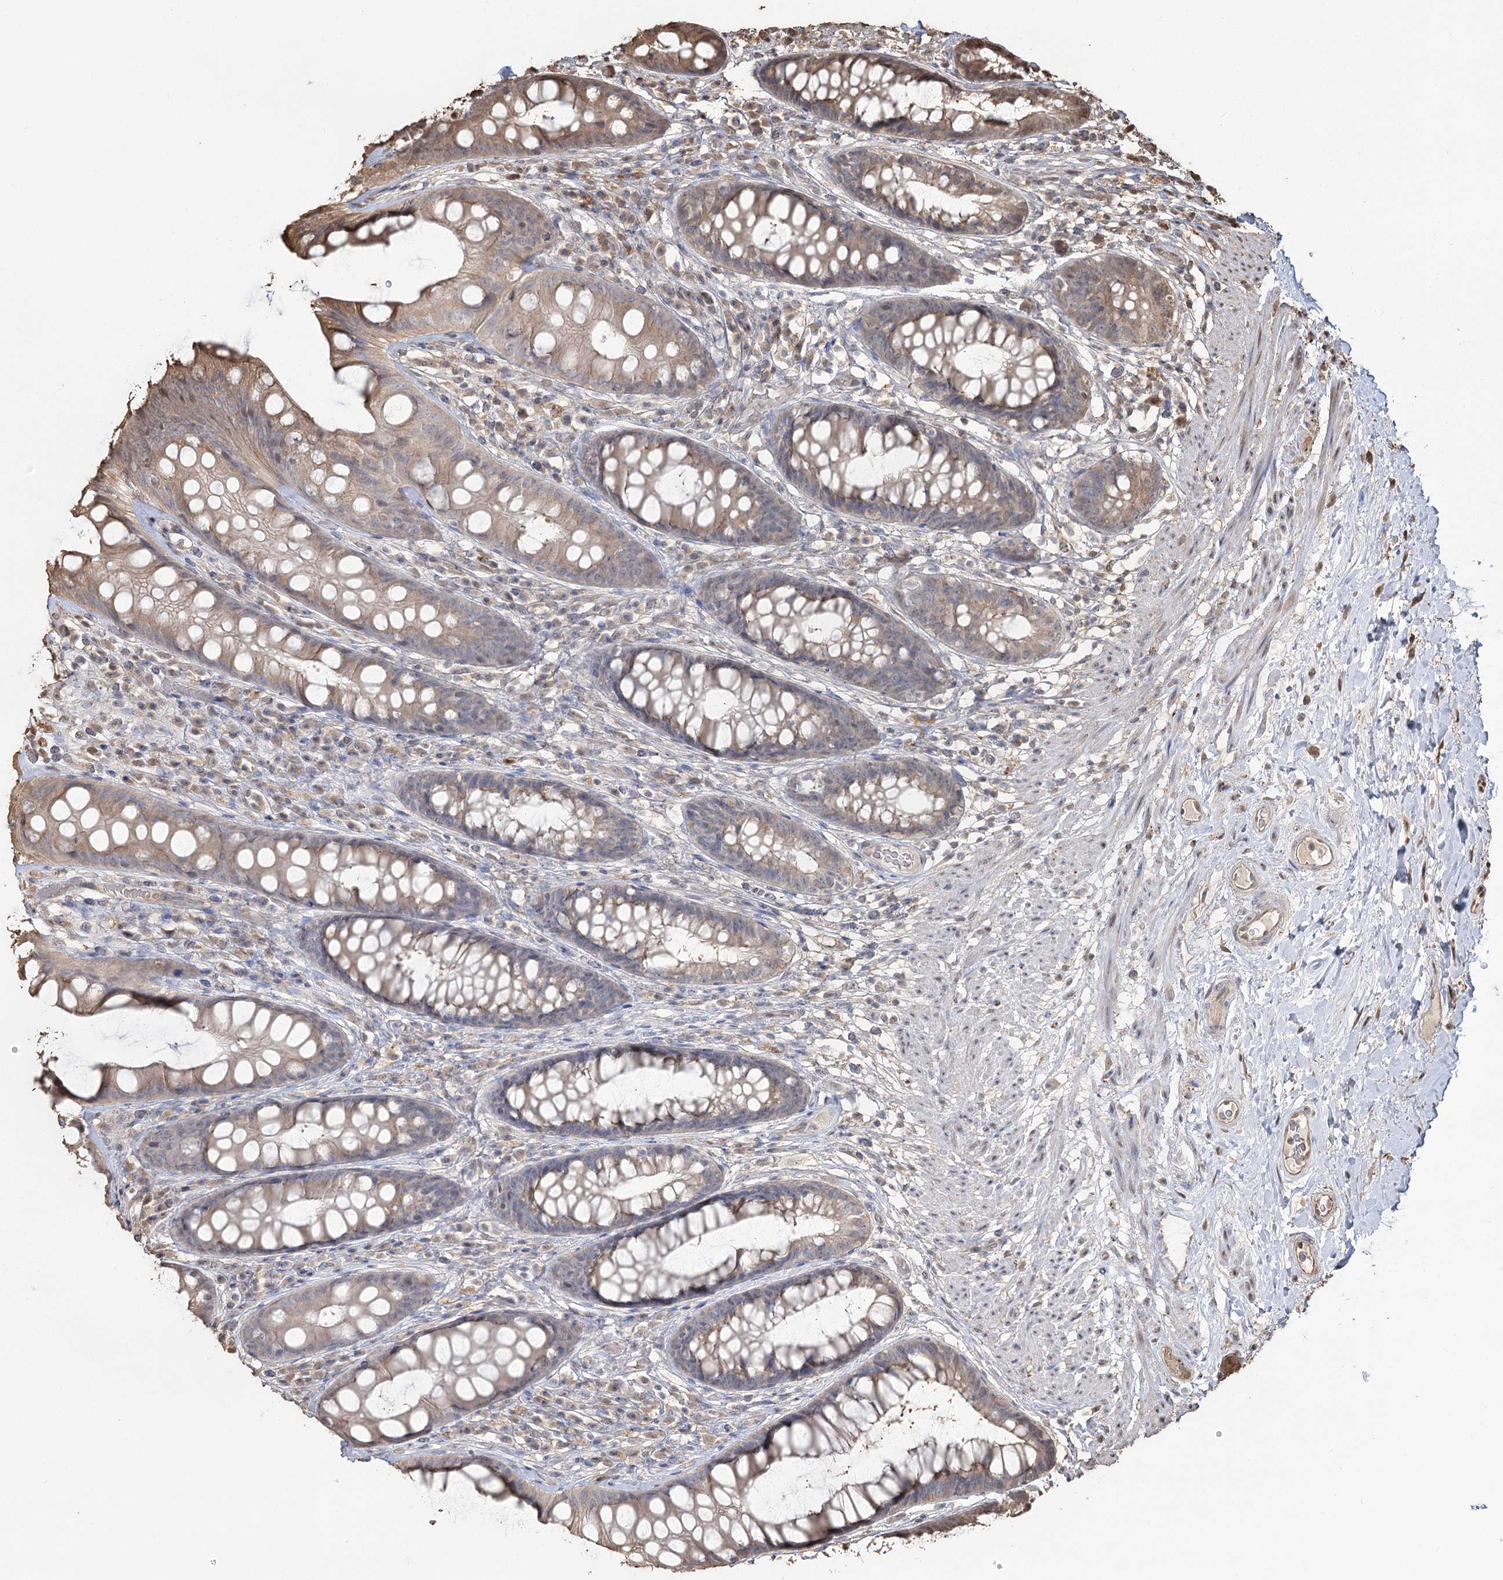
{"staining": {"intensity": "weak", "quantity": "25%-75%", "location": "cytoplasmic/membranous"}, "tissue": "rectum", "cell_type": "Glandular cells", "image_type": "normal", "snomed": [{"axis": "morphology", "description": "Normal tissue, NOS"}, {"axis": "topography", "description": "Rectum"}], "caption": "High-magnification brightfield microscopy of benign rectum stained with DAB (3,3'-diaminobenzidine) (brown) and counterstained with hematoxylin (blue). glandular cells exhibit weak cytoplasmic/membranous positivity is identified in about25%-75% of cells.", "gene": "PLCH1", "patient": {"sex": "male", "age": 74}}